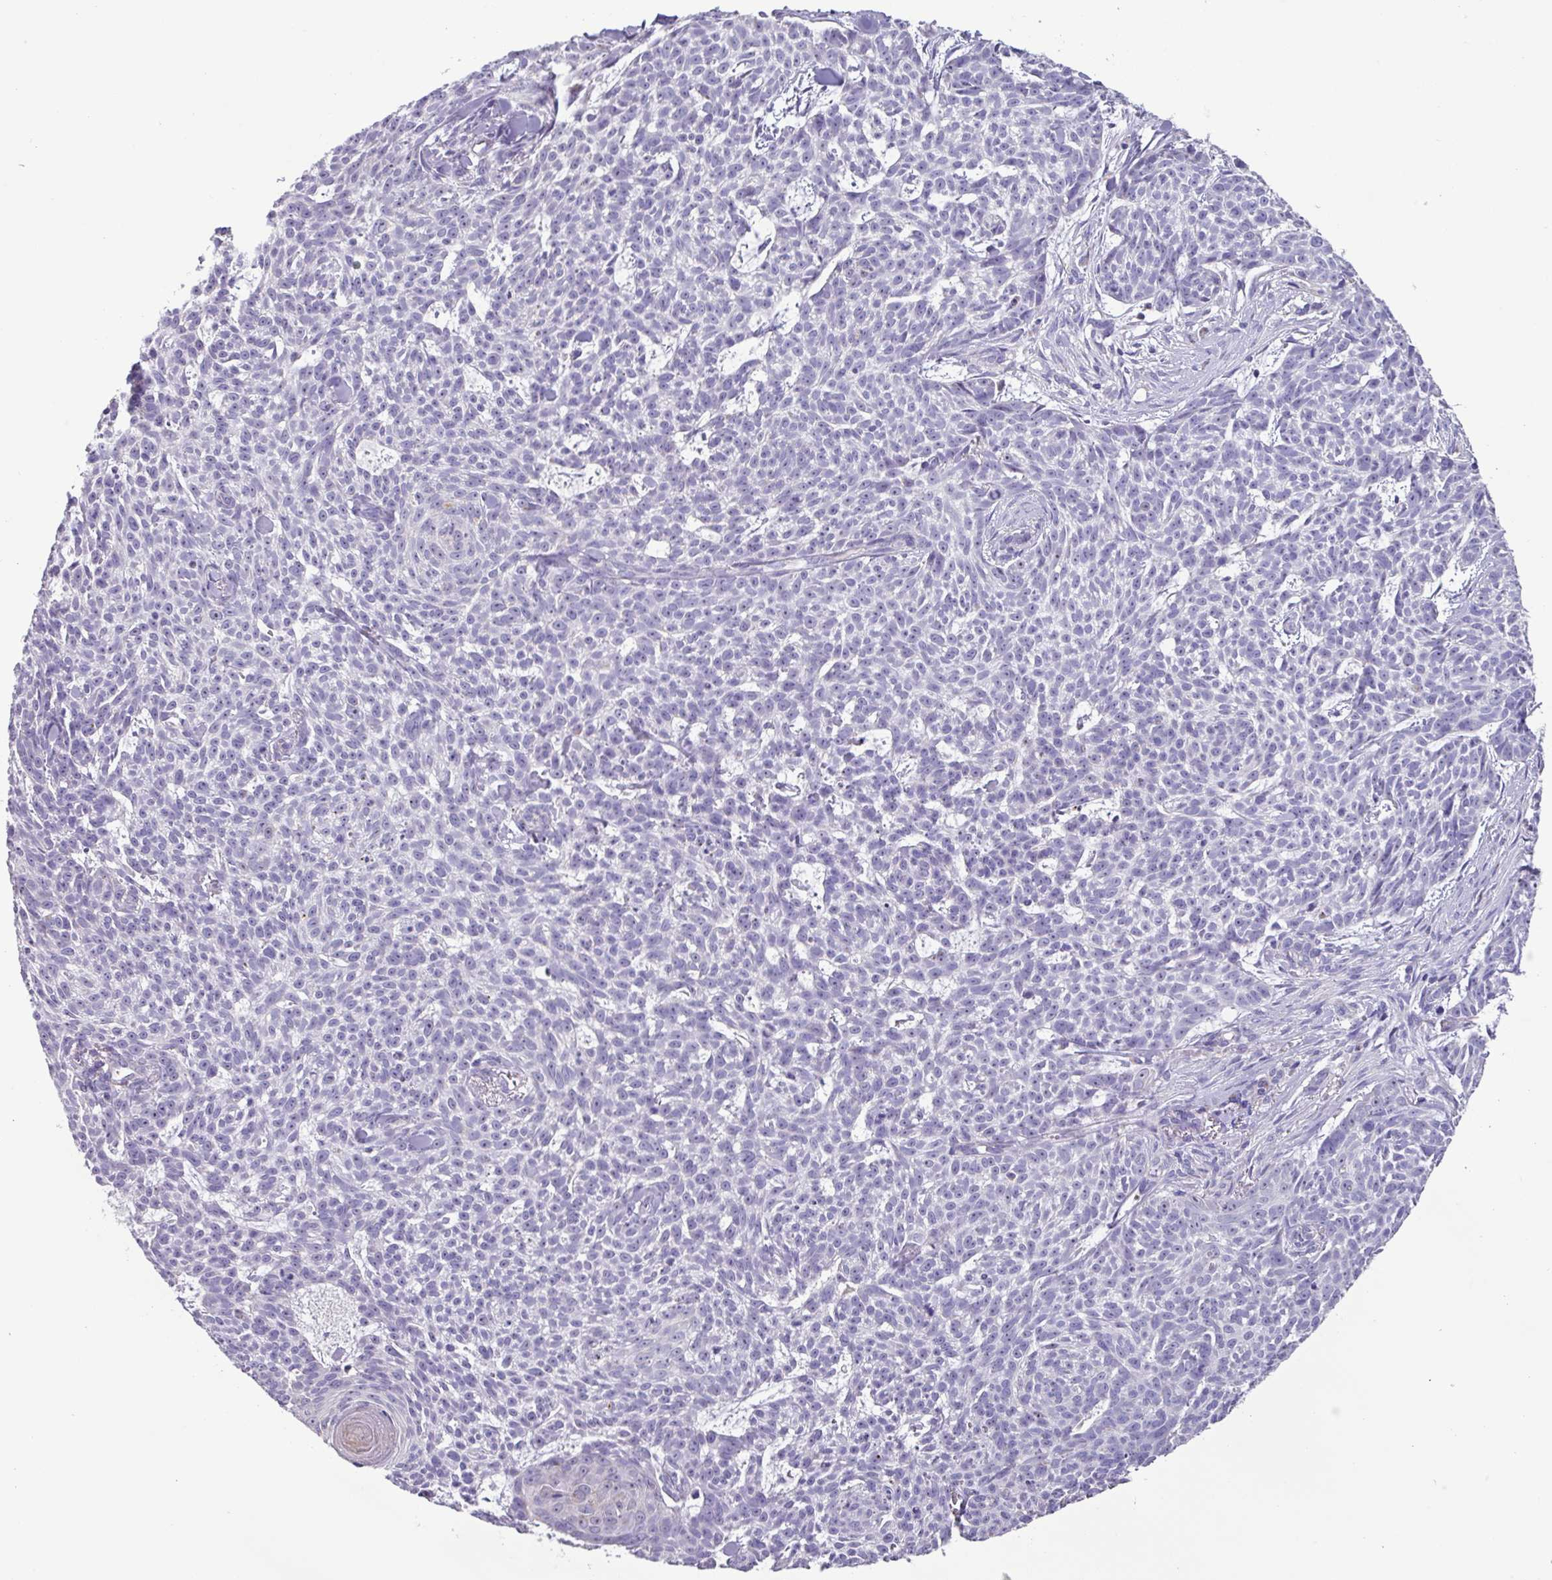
{"staining": {"intensity": "negative", "quantity": "none", "location": "none"}, "tissue": "skin cancer", "cell_type": "Tumor cells", "image_type": "cancer", "snomed": [{"axis": "morphology", "description": "Basal cell carcinoma"}, {"axis": "topography", "description": "Skin"}], "caption": "Photomicrograph shows no protein positivity in tumor cells of basal cell carcinoma (skin) tissue.", "gene": "MT-ND4", "patient": {"sex": "female", "age": 93}}